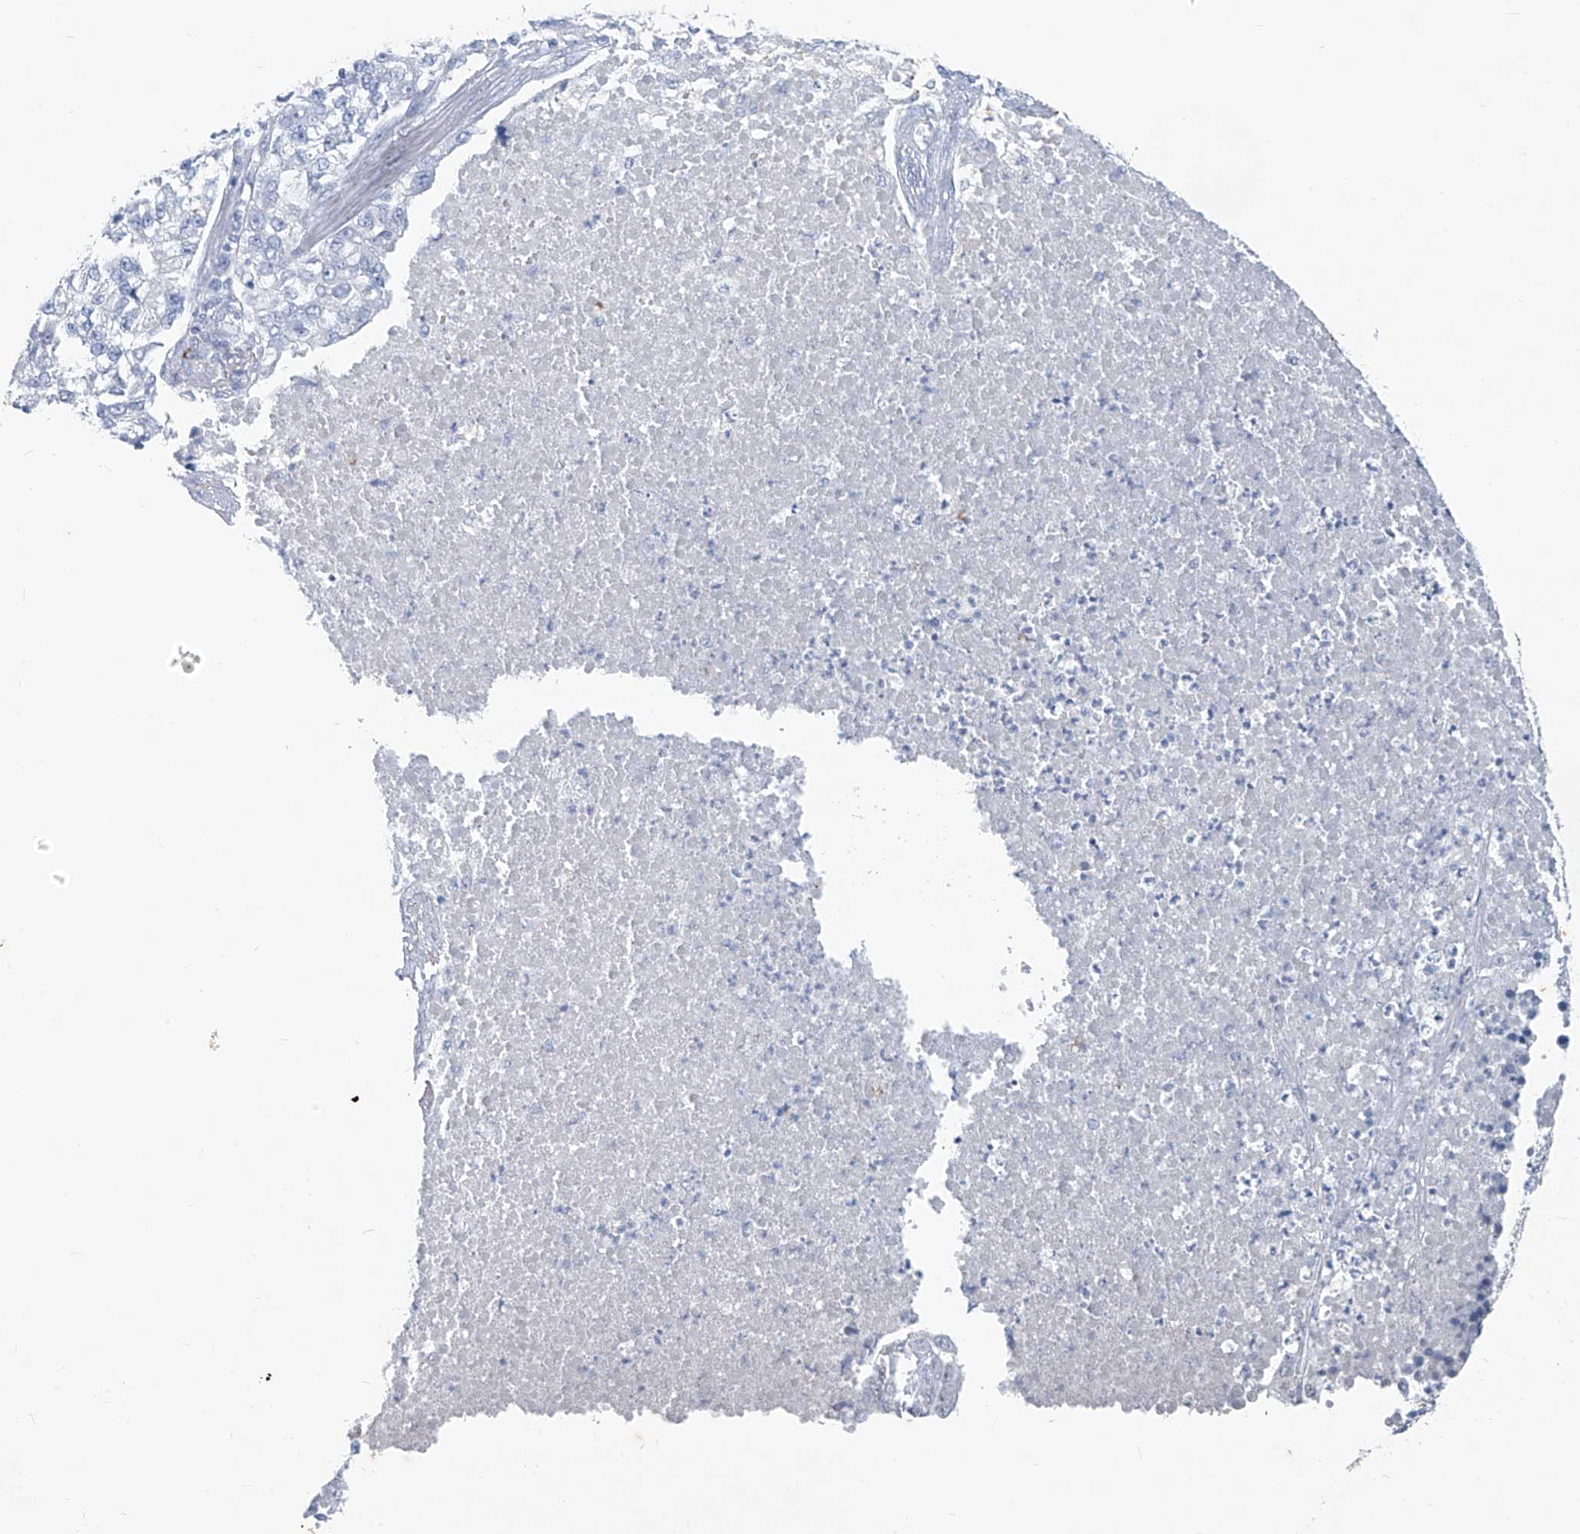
{"staining": {"intensity": "negative", "quantity": "none", "location": "none"}, "tissue": "lung cancer", "cell_type": "Tumor cells", "image_type": "cancer", "snomed": [{"axis": "morphology", "description": "Adenocarcinoma, NOS"}, {"axis": "topography", "description": "Lung"}], "caption": "Lung cancer was stained to show a protein in brown. There is no significant expression in tumor cells.", "gene": "CX3CR1", "patient": {"sex": "male", "age": 49}}